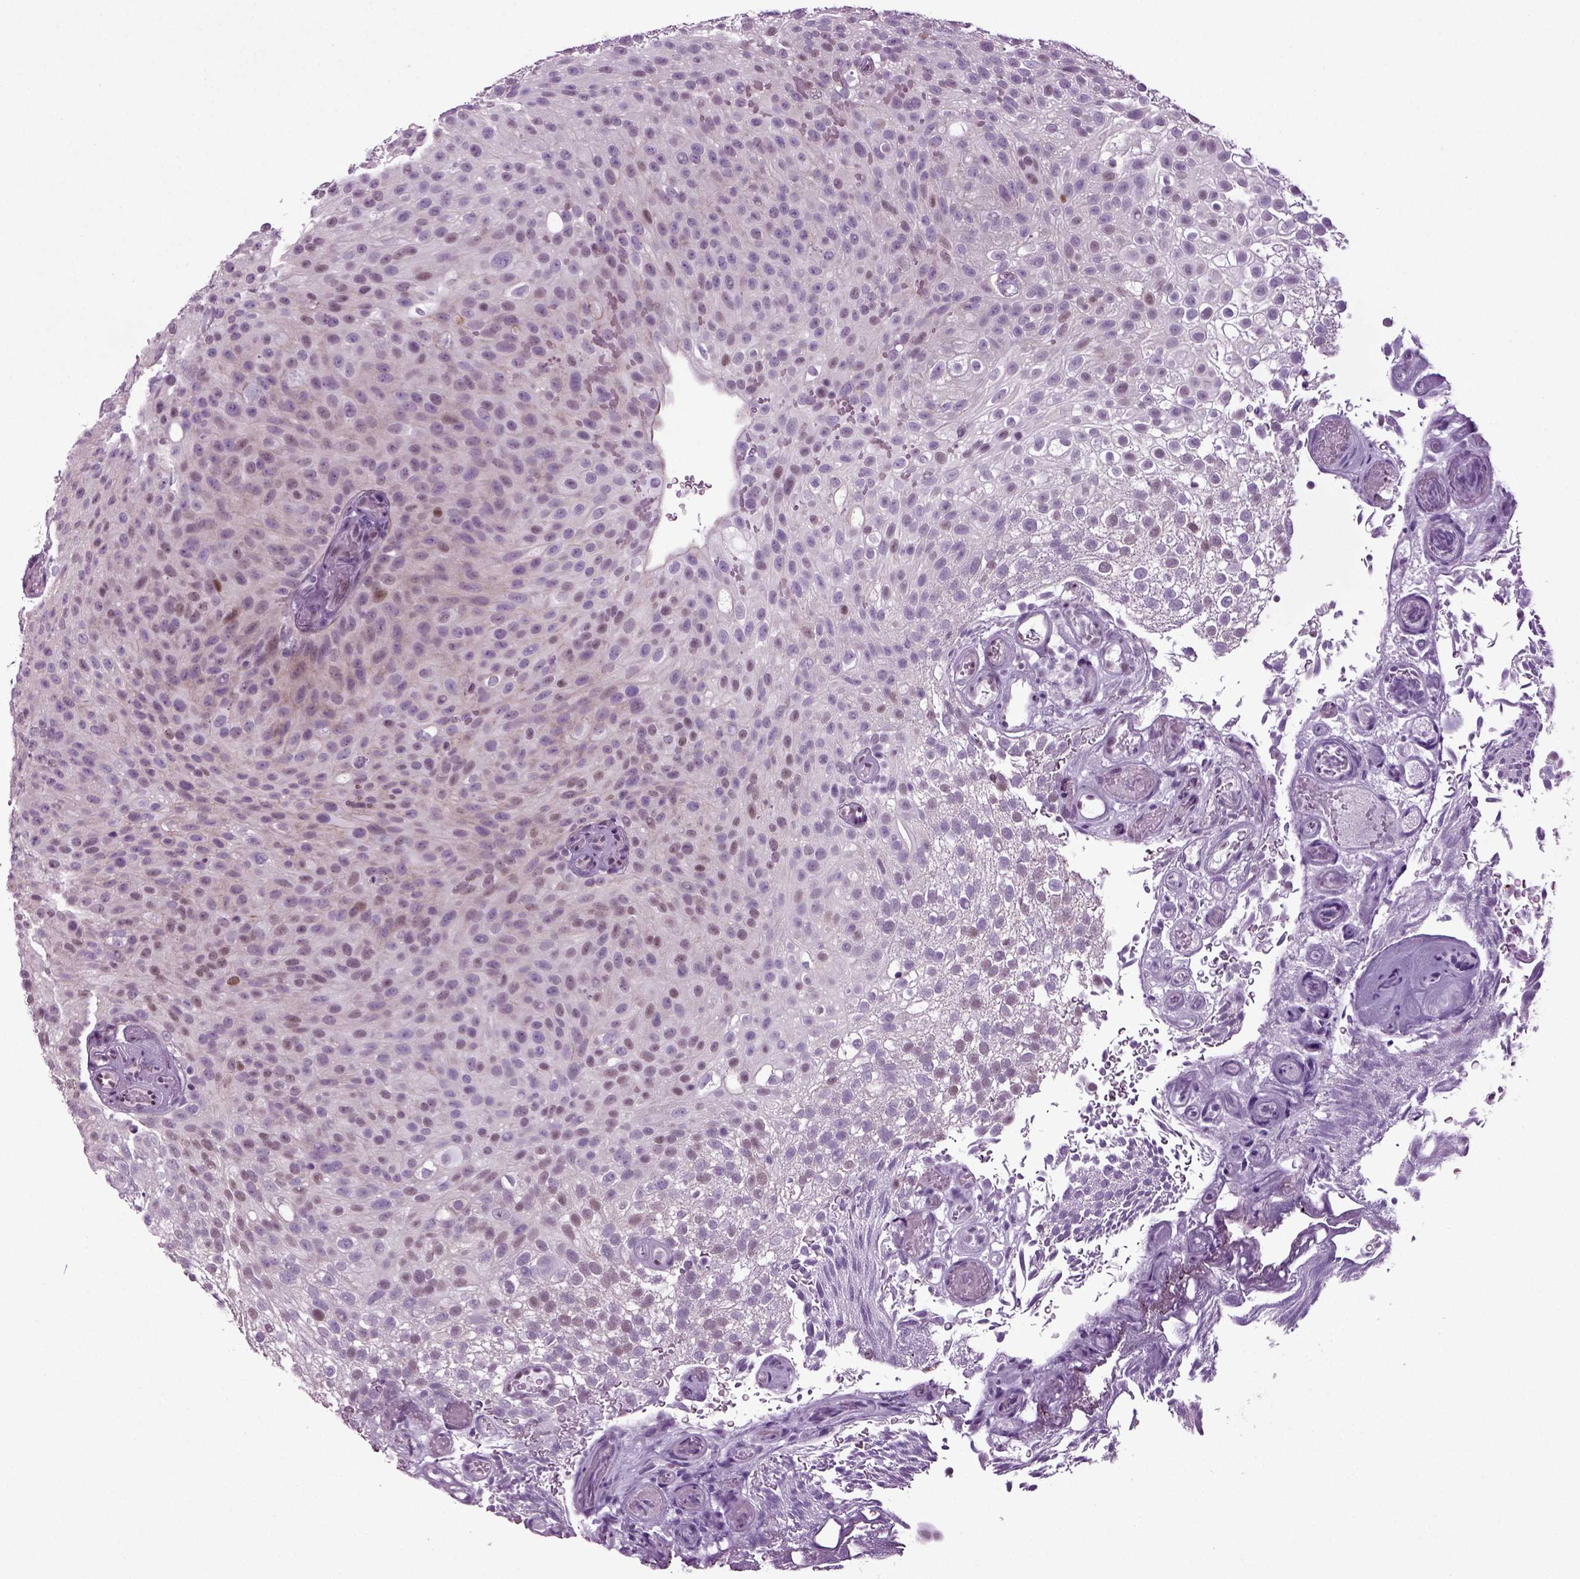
{"staining": {"intensity": "weak", "quantity": "<25%", "location": "nuclear"}, "tissue": "urothelial cancer", "cell_type": "Tumor cells", "image_type": "cancer", "snomed": [{"axis": "morphology", "description": "Urothelial carcinoma, Low grade"}, {"axis": "topography", "description": "Urinary bladder"}], "caption": "High power microscopy photomicrograph of an immunohistochemistry (IHC) histopathology image of urothelial carcinoma (low-grade), revealing no significant positivity in tumor cells. Brightfield microscopy of immunohistochemistry (IHC) stained with DAB (3,3'-diaminobenzidine) (brown) and hematoxylin (blue), captured at high magnification.", "gene": "RFX3", "patient": {"sex": "male", "age": 78}}